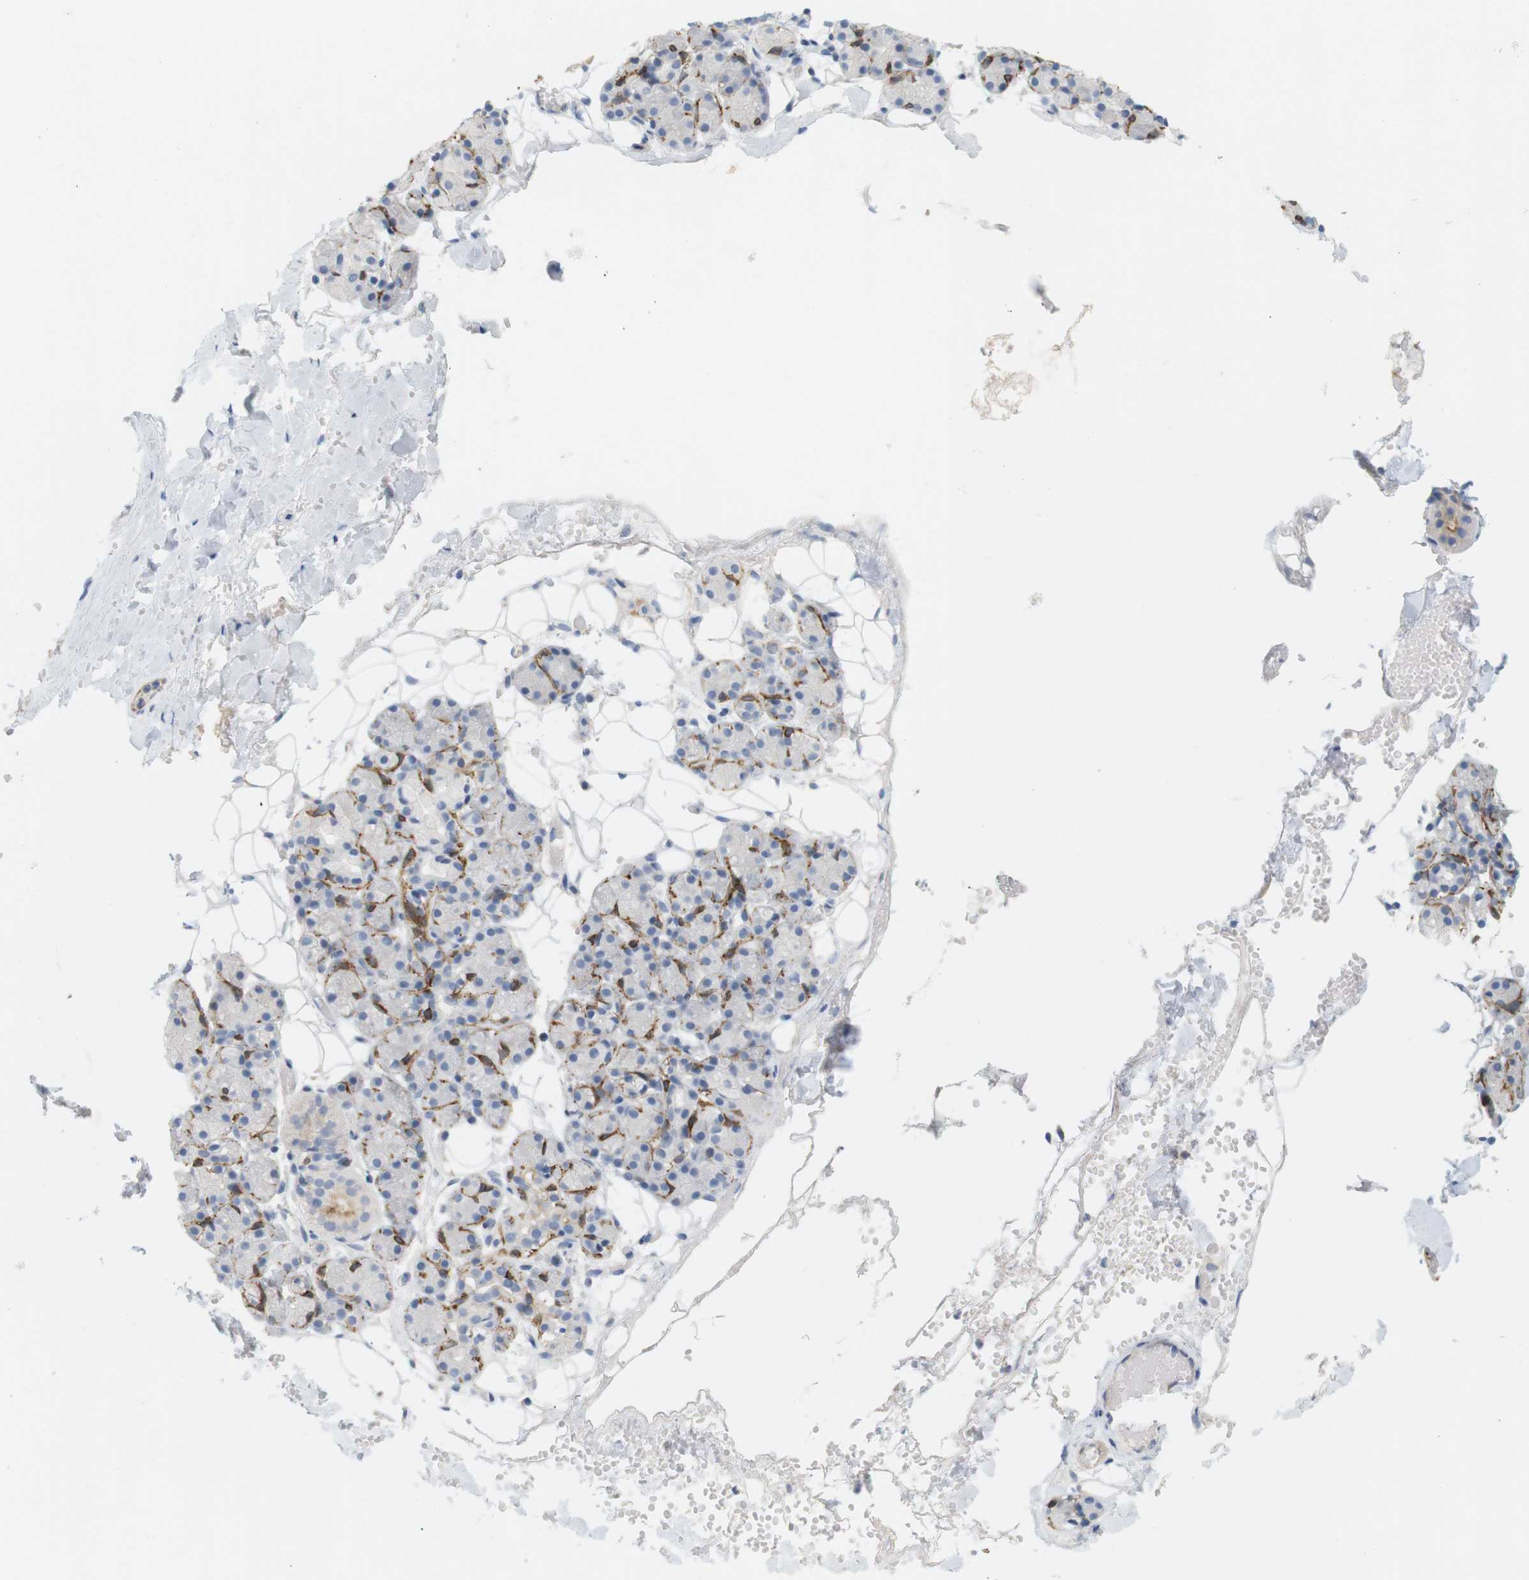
{"staining": {"intensity": "moderate", "quantity": "25%-75%", "location": "cytoplasmic/membranous"}, "tissue": "salivary gland", "cell_type": "Glandular cells", "image_type": "normal", "snomed": [{"axis": "morphology", "description": "Normal tissue, NOS"}, {"axis": "topography", "description": "Salivary gland"}], "caption": "Protein expression analysis of benign salivary gland reveals moderate cytoplasmic/membranous positivity in approximately 25%-75% of glandular cells. (Stains: DAB in brown, nuclei in blue, Microscopy: brightfield microscopy at high magnification).", "gene": "ITPR1", "patient": {"sex": "male", "age": 63}}